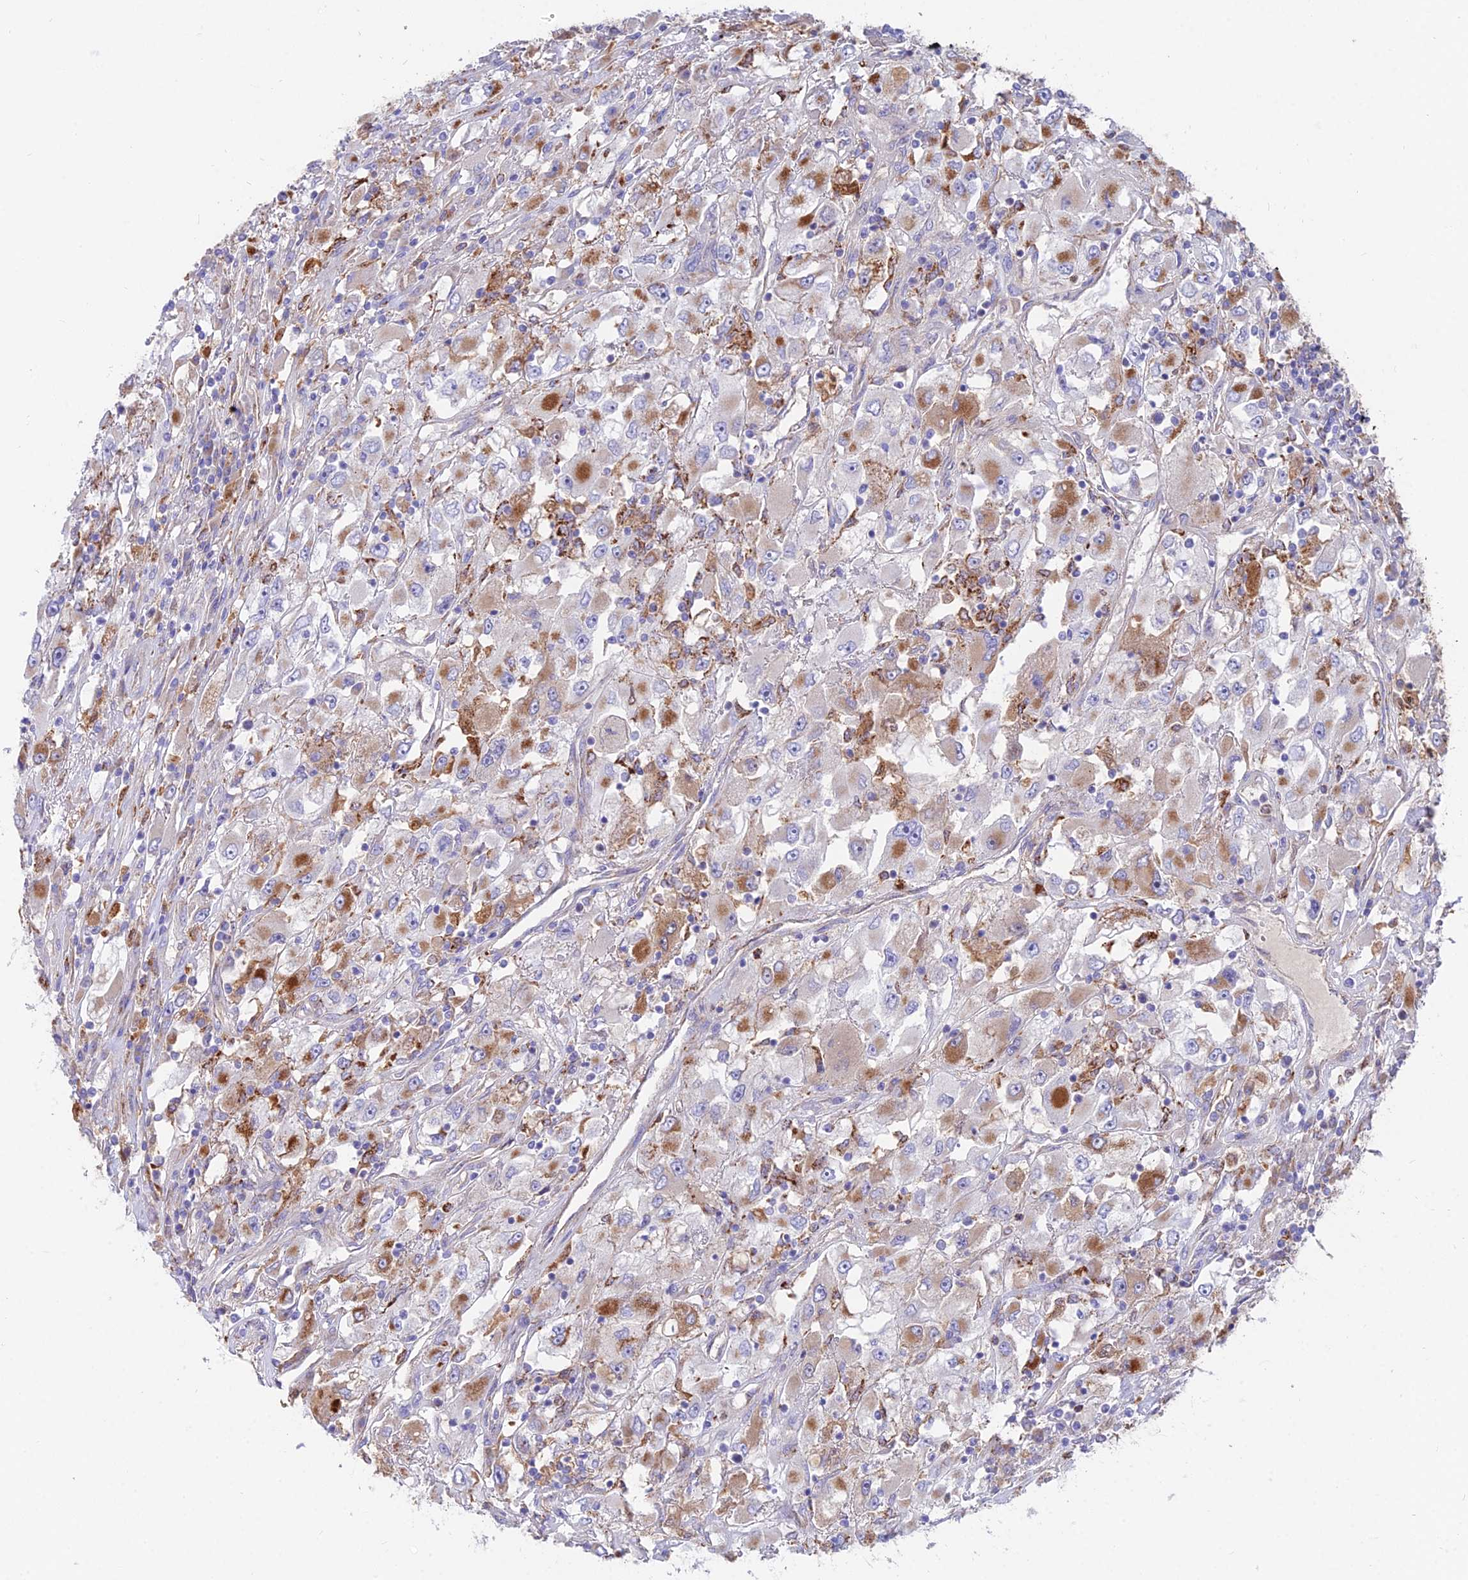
{"staining": {"intensity": "moderate", "quantity": "25%-75%", "location": "cytoplasmic/membranous"}, "tissue": "renal cancer", "cell_type": "Tumor cells", "image_type": "cancer", "snomed": [{"axis": "morphology", "description": "Adenocarcinoma, NOS"}, {"axis": "topography", "description": "Kidney"}], "caption": "Renal adenocarcinoma stained for a protein shows moderate cytoplasmic/membranous positivity in tumor cells.", "gene": "TIGD6", "patient": {"sex": "female", "age": 52}}